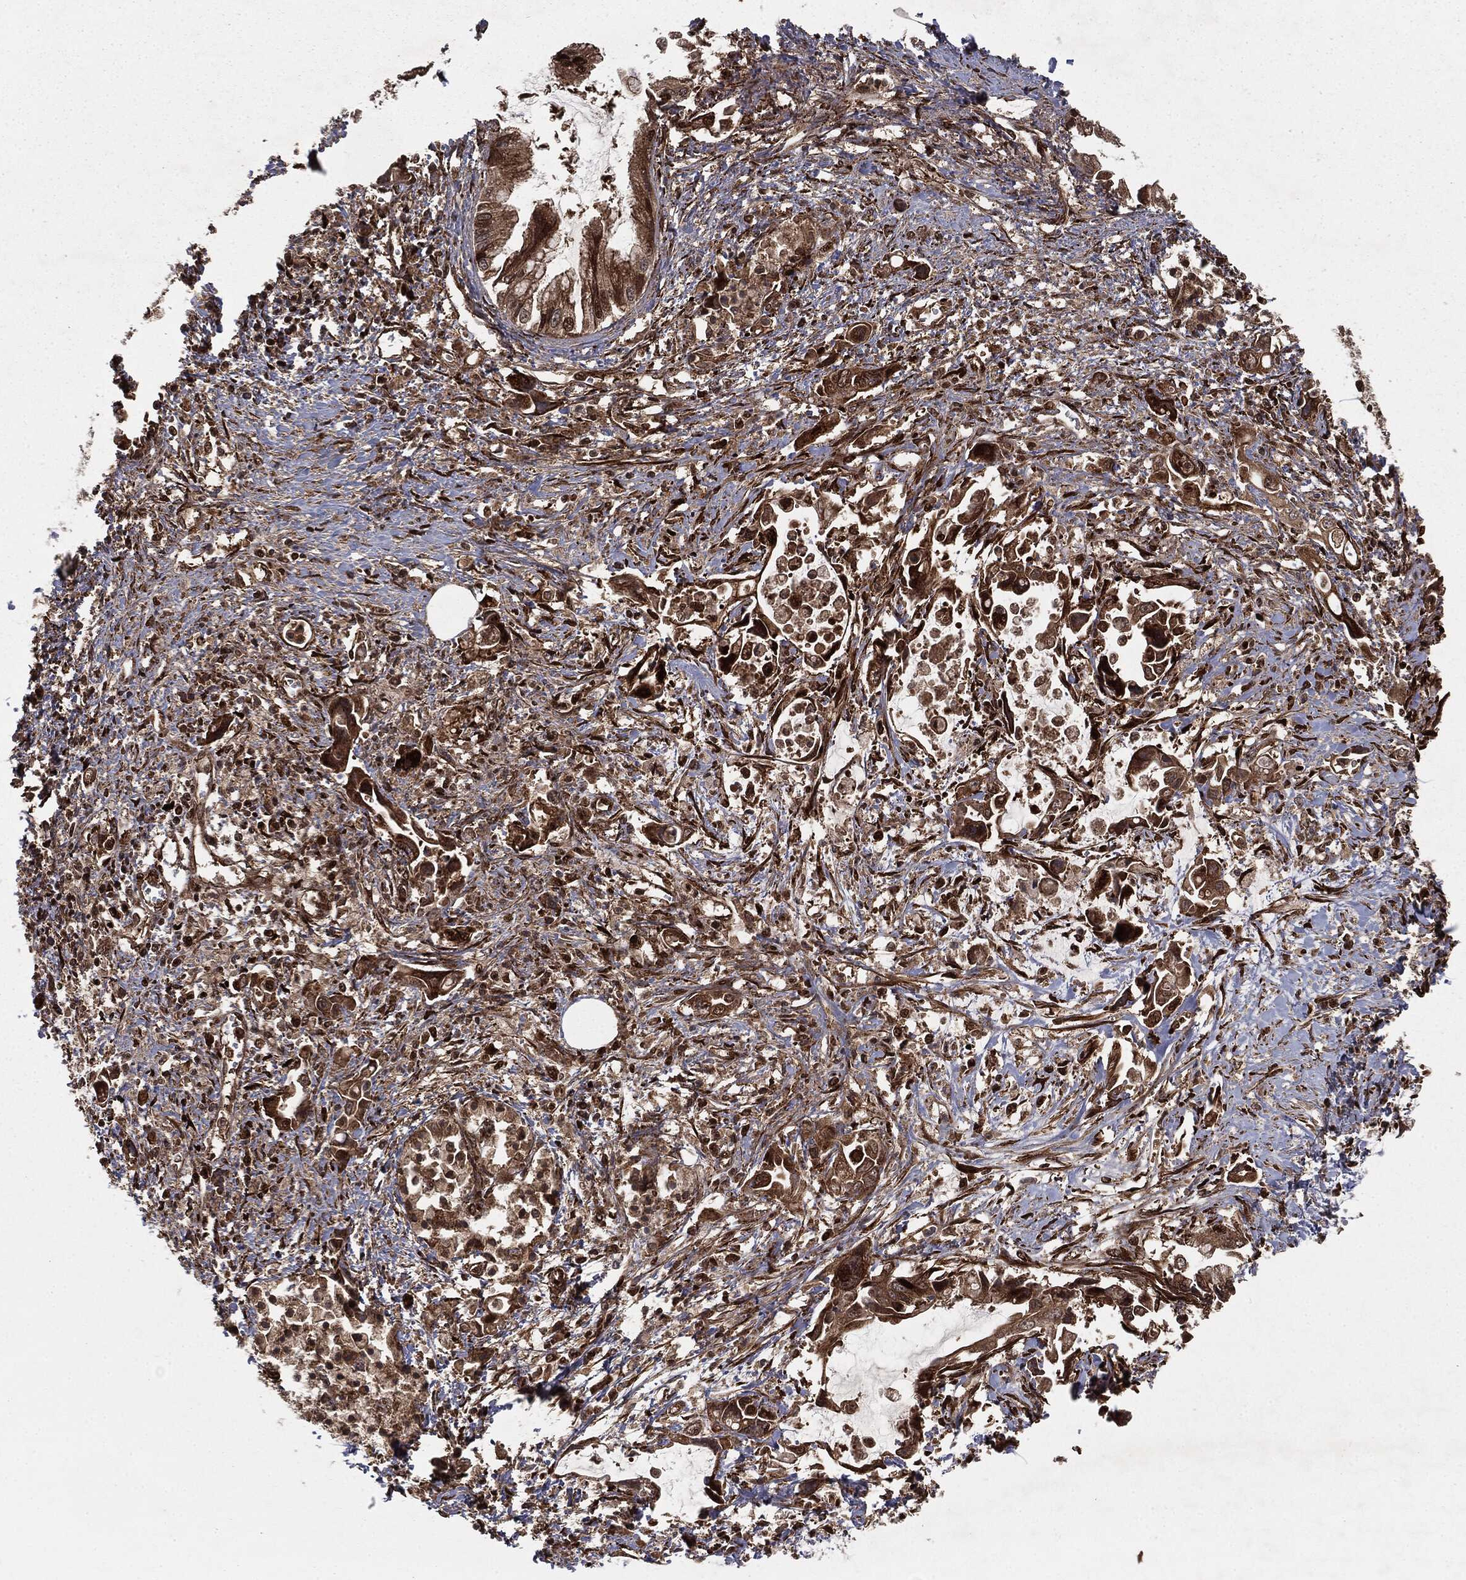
{"staining": {"intensity": "strong", "quantity": "25%-75%", "location": "cytoplasmic/membranous,nuclear"}, "tissue": "pancreatic cancer", "cell_type": "Tumor cells", "image_type": "cancer", "snomed": [{"axis": "morphology", "description": "Adenocarcinoma, NOS"}, {"axis": "topography", "description": "Pancreas"}], "caption": "Protein staining displays strong cytoplasmic/membranous and nuclear expression in about 25%-75% of tumor cells in pancreatic cancer.", "gene": "RANBP9", "patient": {"sex": "male", "age": 84}}